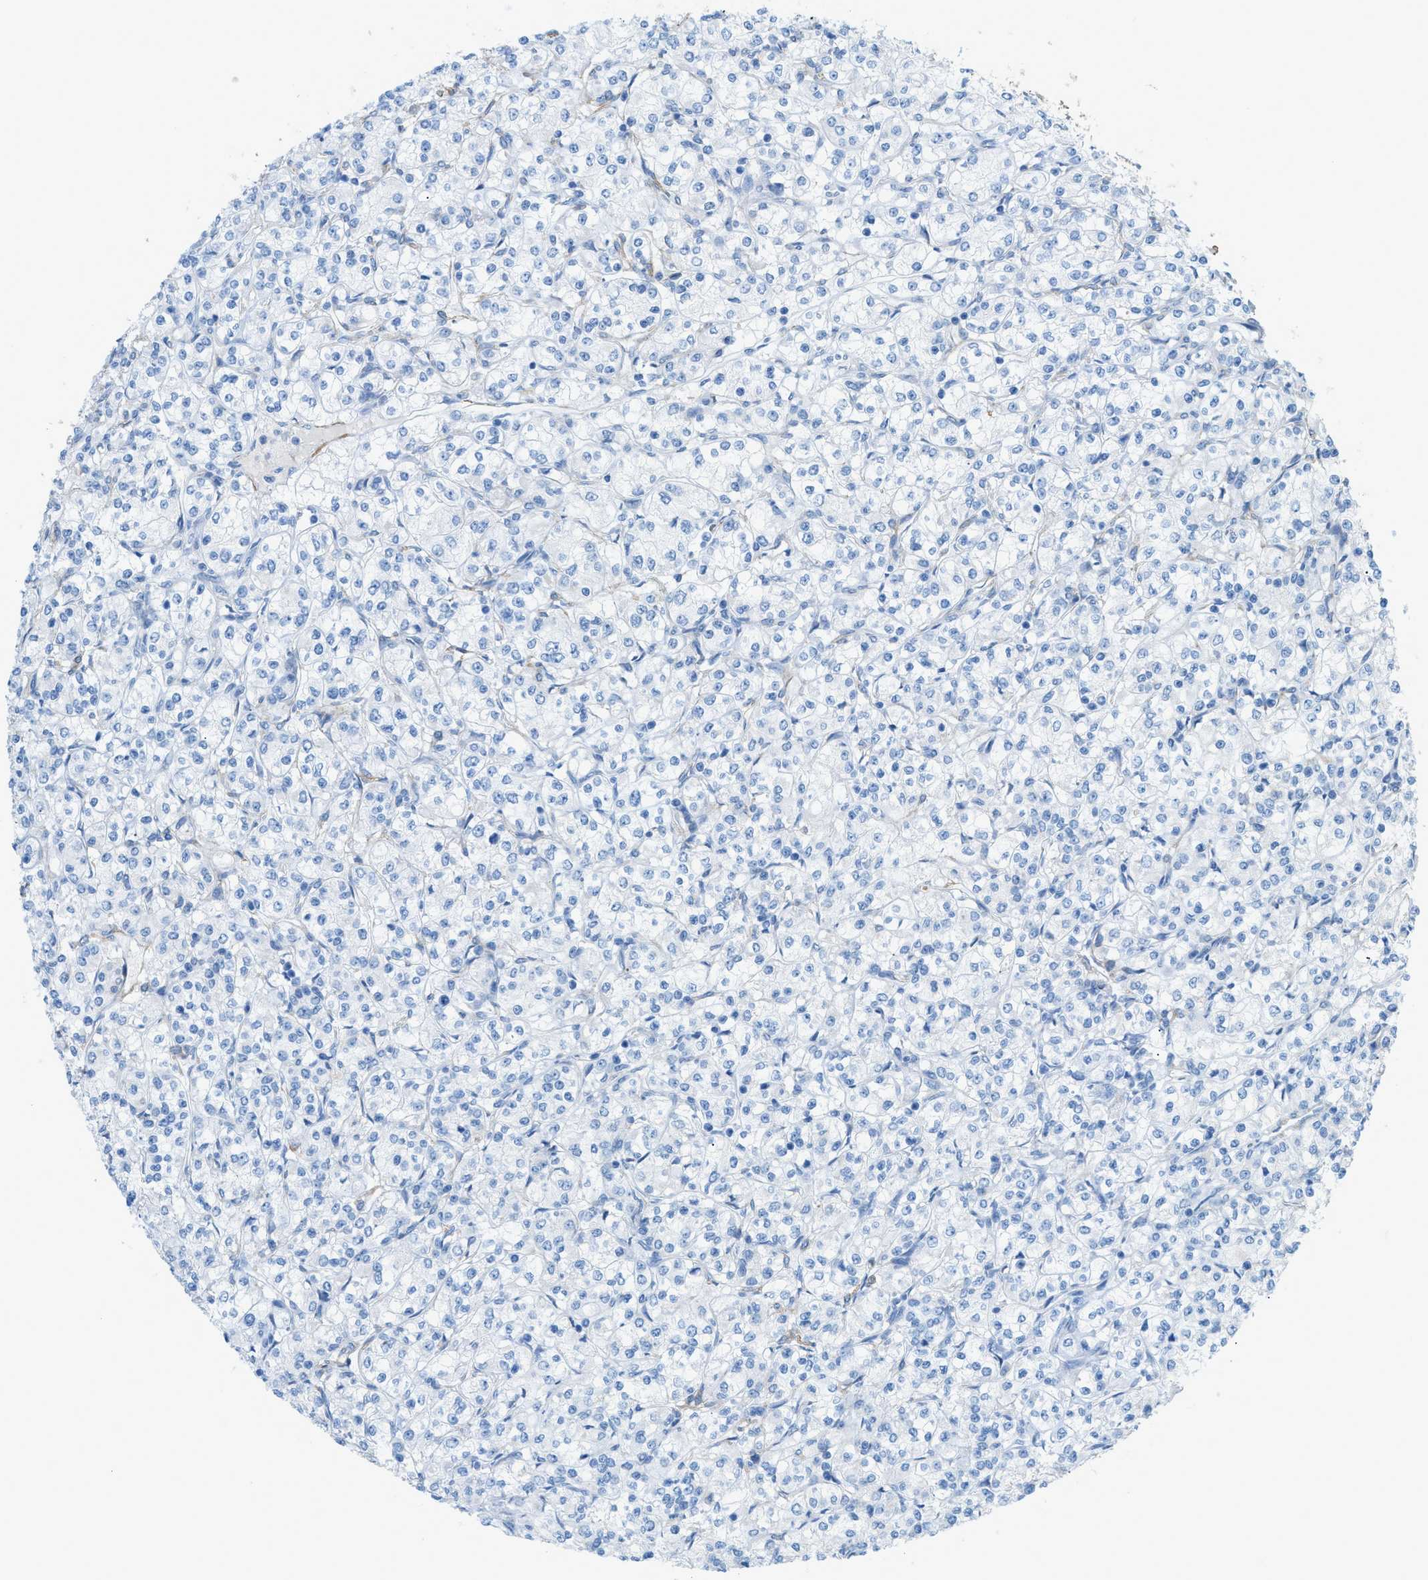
{"staining": {"intensity": "negative", "quantity": "none", "location": "none"}, "tissue": "renal cancer", "cell_type": "Tumor cells", "image_type": "cancer", "snomed": [{"axis": "morphology", "description": "Adenocarcinoma, NOS"}, {"axis": "topography", "description": "Kidney"}], "caption": "A histopathology image of human renal adenocarcinoma is negative for staining in tumor cells.", "gene": "MYH11", "patient": {"sex": "male", "age": 77}}